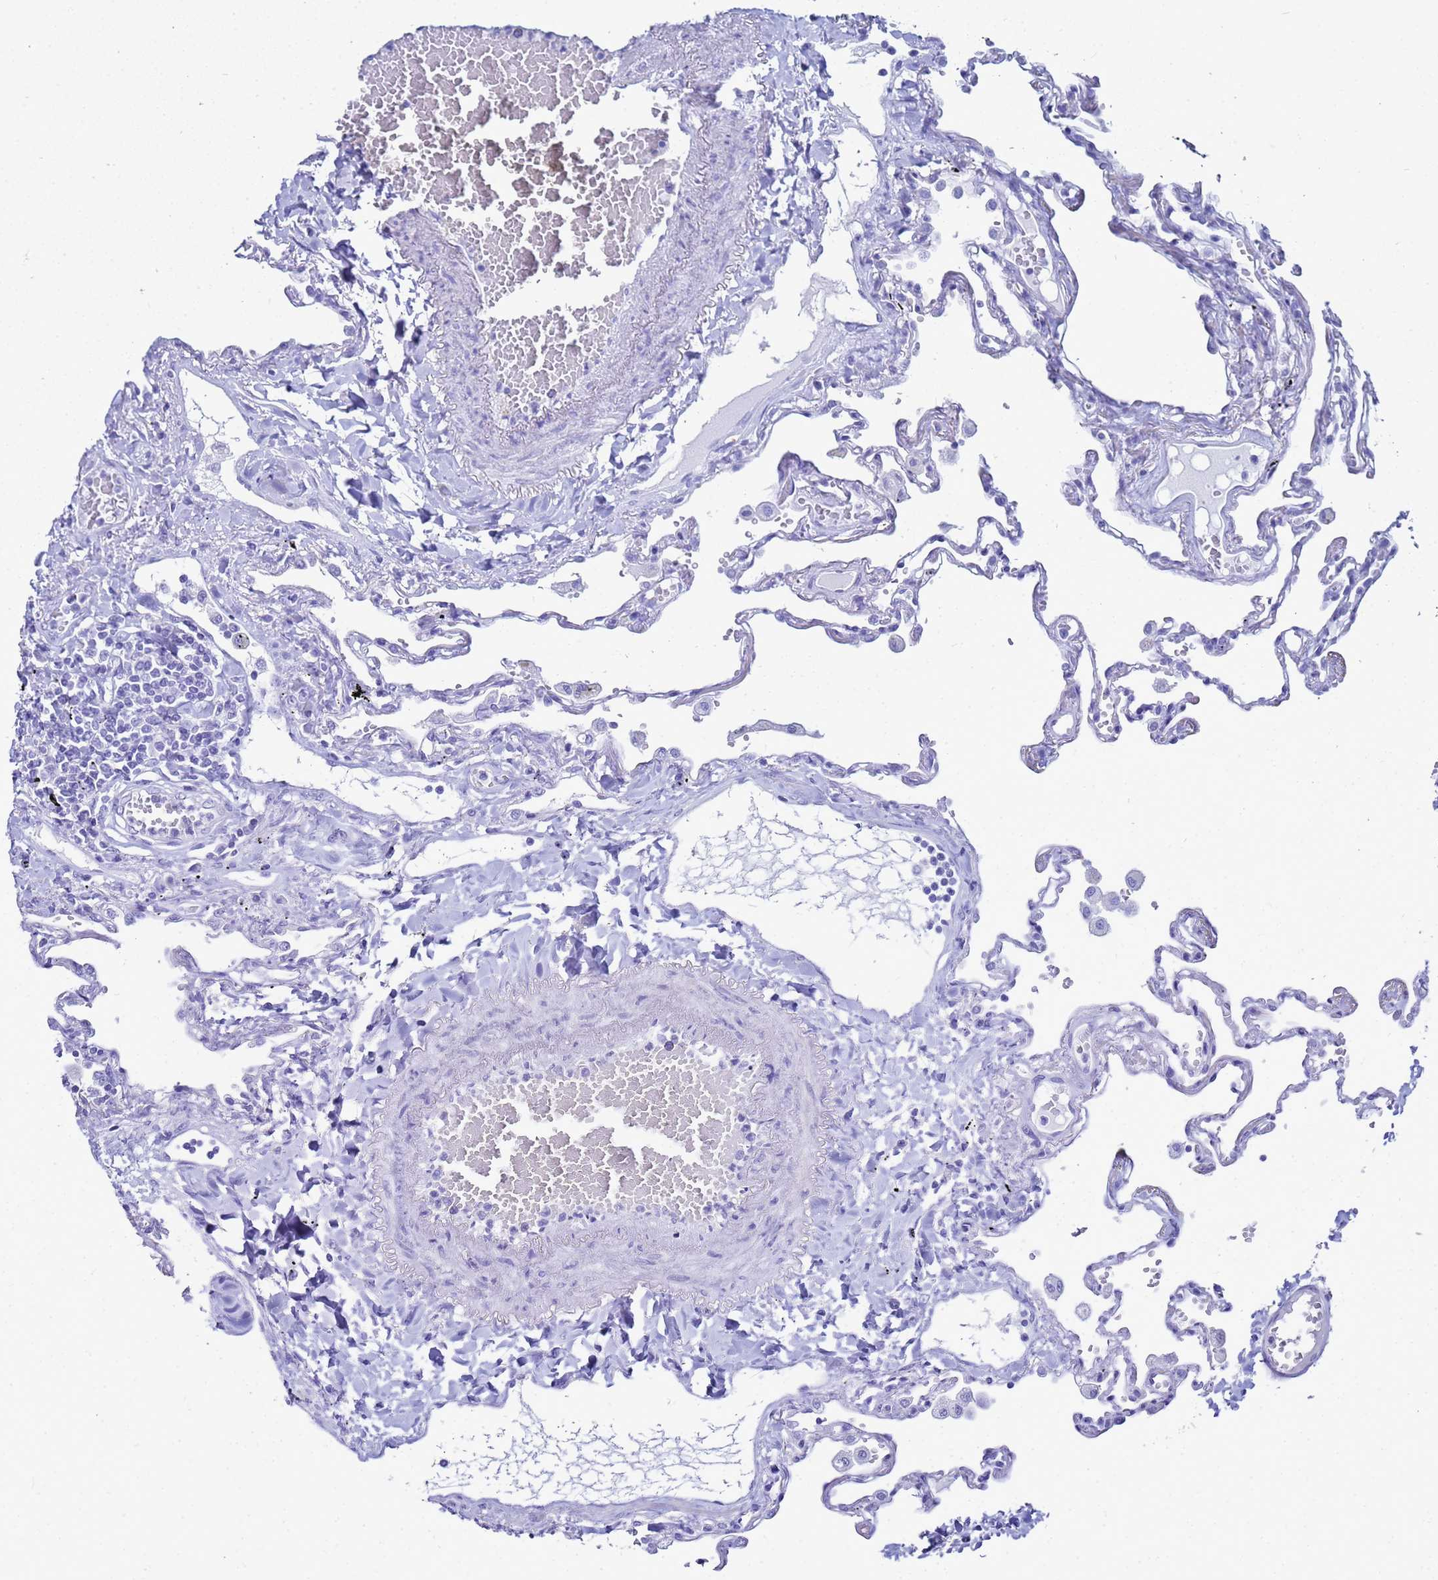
{"staining": {"intensity": "negative", "quantity": "none", "location": "none"}, "tissue": "lung", "cell_type": "Alveolar cells", "image_type": "normal", "snomed": [{"axis": "morphology", "description": "Normal tissue, NOS"}, {"axis": "topography", "description": "Lung"}], "caption": "An immunohistochemistry image of unremarkable lung is shown. There is no staining in alveolar cells of lung. (Stains: DAB (3,3'-diaminobenzidine) immunohistochemistry (IHC) with hematoxylin counter stain, Microscopy: brightfield microscopy at high magnification).", "gene": "CKB", "patient": {"sex": "female", "age": 67}}